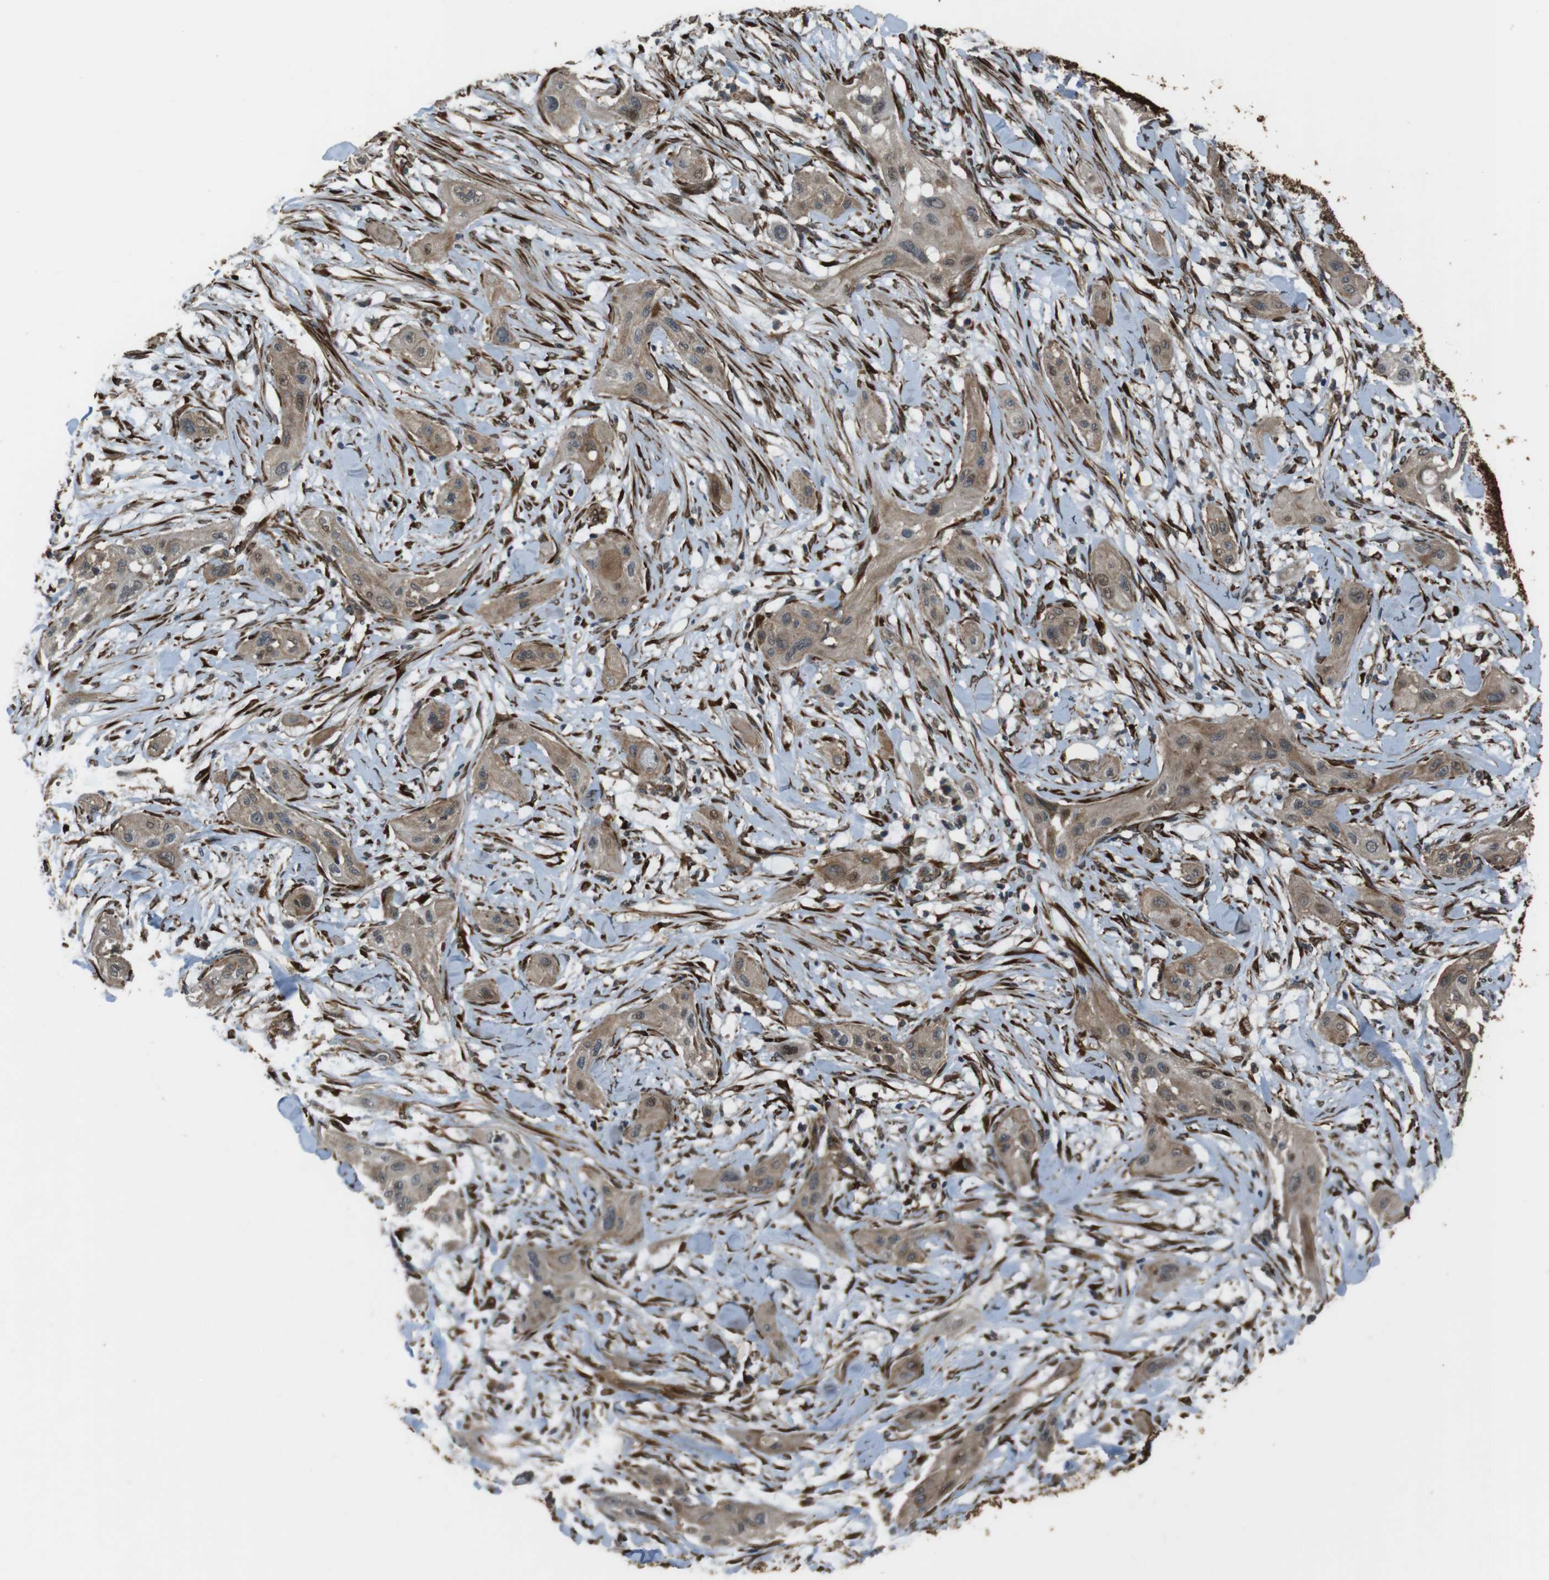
{"staining": {"intensity": "weak", "quantity": ">75%", "location": "cytoplasmic/membranous"}, "tissue": "lung cancer", "cell_type": "Tumor cells", "image_type": "cancer", "snomed": [{"axis": "morphology", "description": "Squamous cell carcinoma, NOS"}, {"axis": "topography", "description": "Lung"}], "caption": "There is low levels of weak cytoplasmic/membranous expression in tumor cells of lung cancer, as demonstrated by immunohistochemical staining (brown color).", "gene": "MSRB3", "patient": {"sex": "female", "age": 47}}